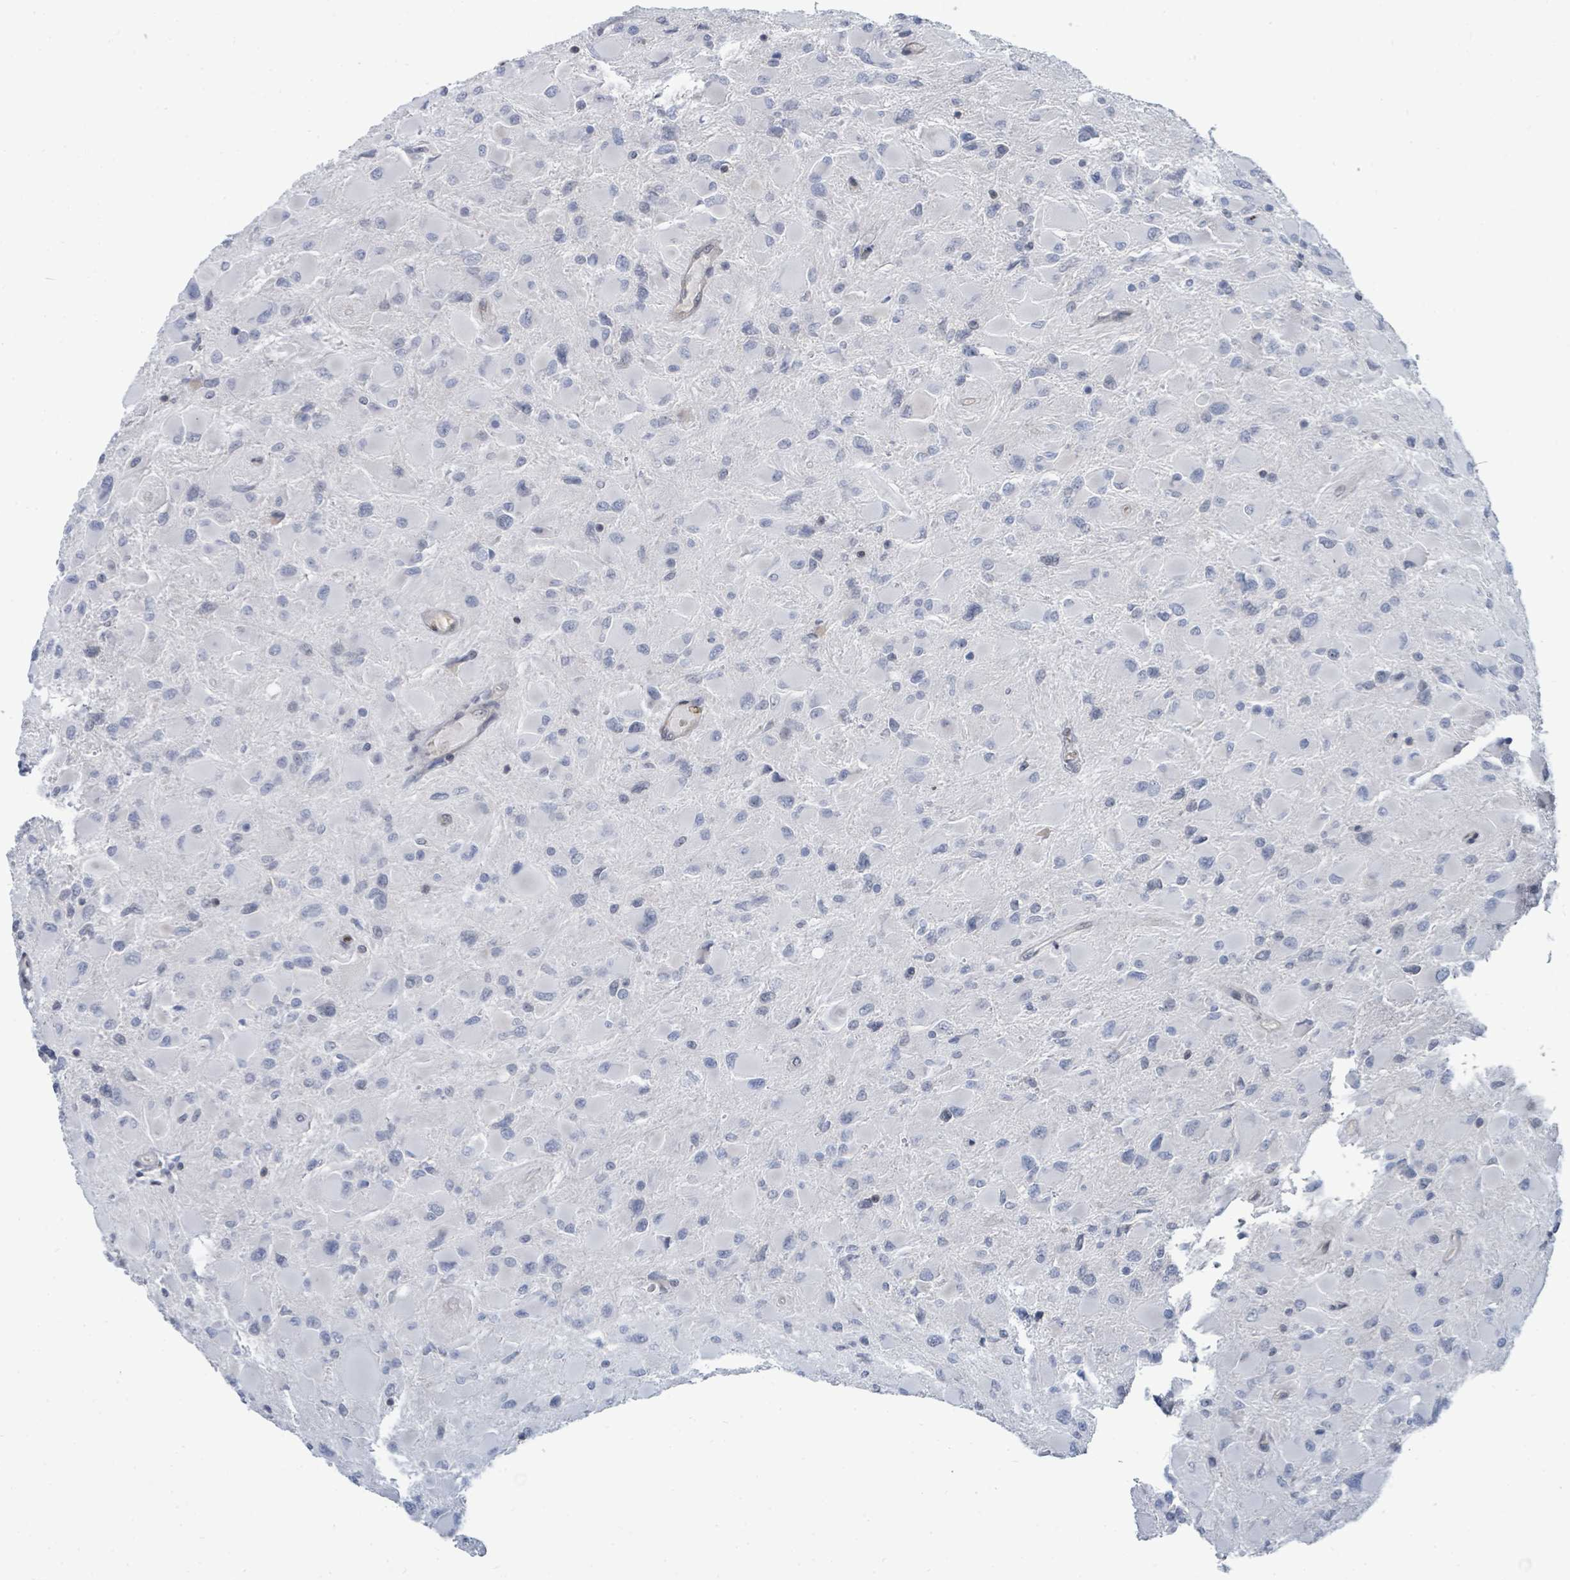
{"staining": {"intensity": "negative", "quantity": "none", "location": "none"}, "tissue": "glioma", "cell_type": "Tumor cells", "image_type": "cancer", "snomed": [{"axis": "morphology", "description": "Glioma, malignant, High grade"}, {"axis": "topography", "description": "Cerebral cortex"}], "caption": "This is an IHC image of malignant glioma (high-grade). There is no staining in tumor cells.", "gene": "SUMO4", "patient": {"sex": "female", "age": 36}}